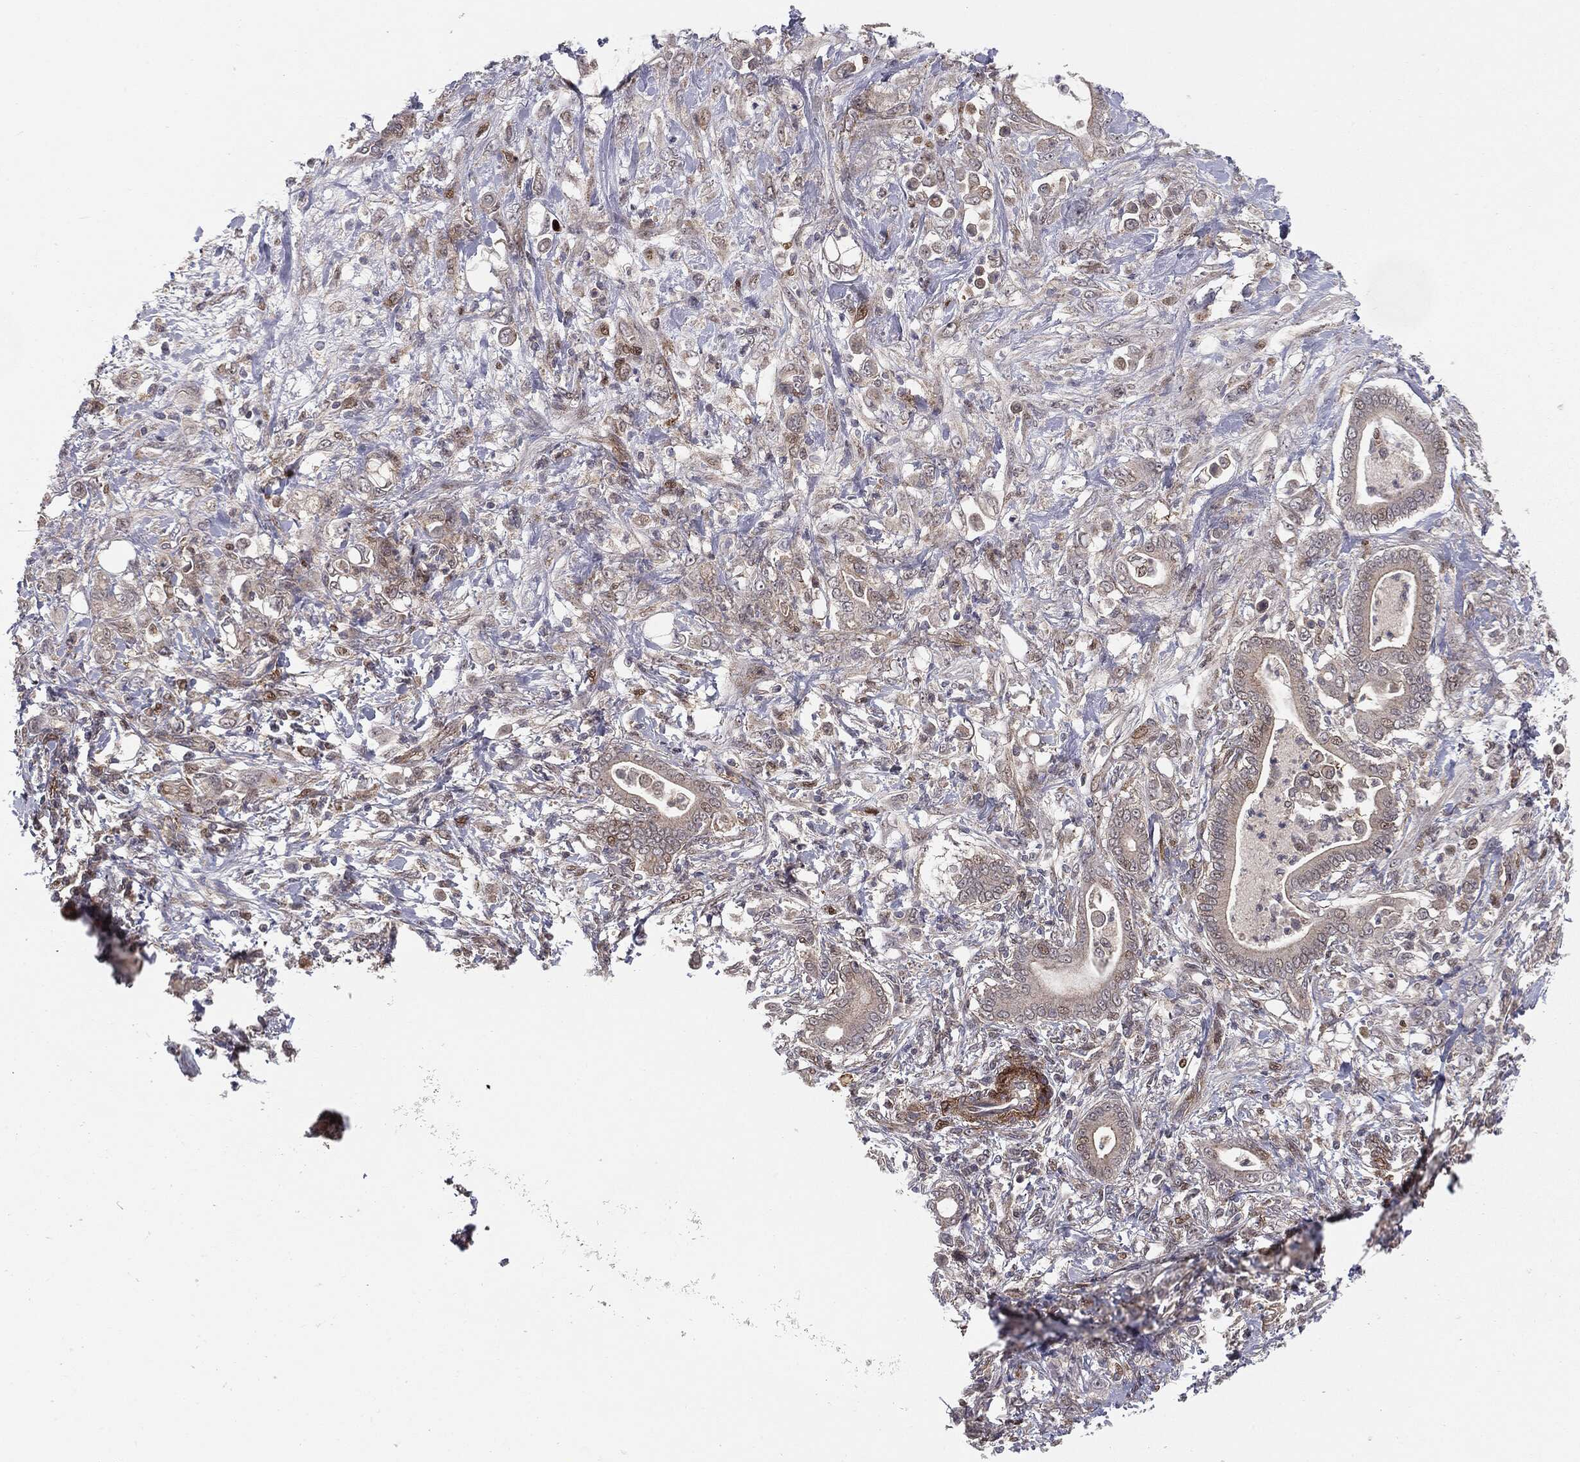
{"staining": {"intensity": "negative", "quantity": "none", "location": "none"}, "tissue": "stomach cancer", "cell_type": "Tumor cells", "image_type": "cancer", "snomed": [{"axis": "morphology", "description": "Adenocarcinoma, NOS"}, {"axis": "topography", "description": "Stomach"}], "caption": "A micrograph of stomach adenocarcinoma stained for a protein displays no brown staining in tumor cells.", "gene": "PTEN", "patient": {"sex": "female", "age": 79}}